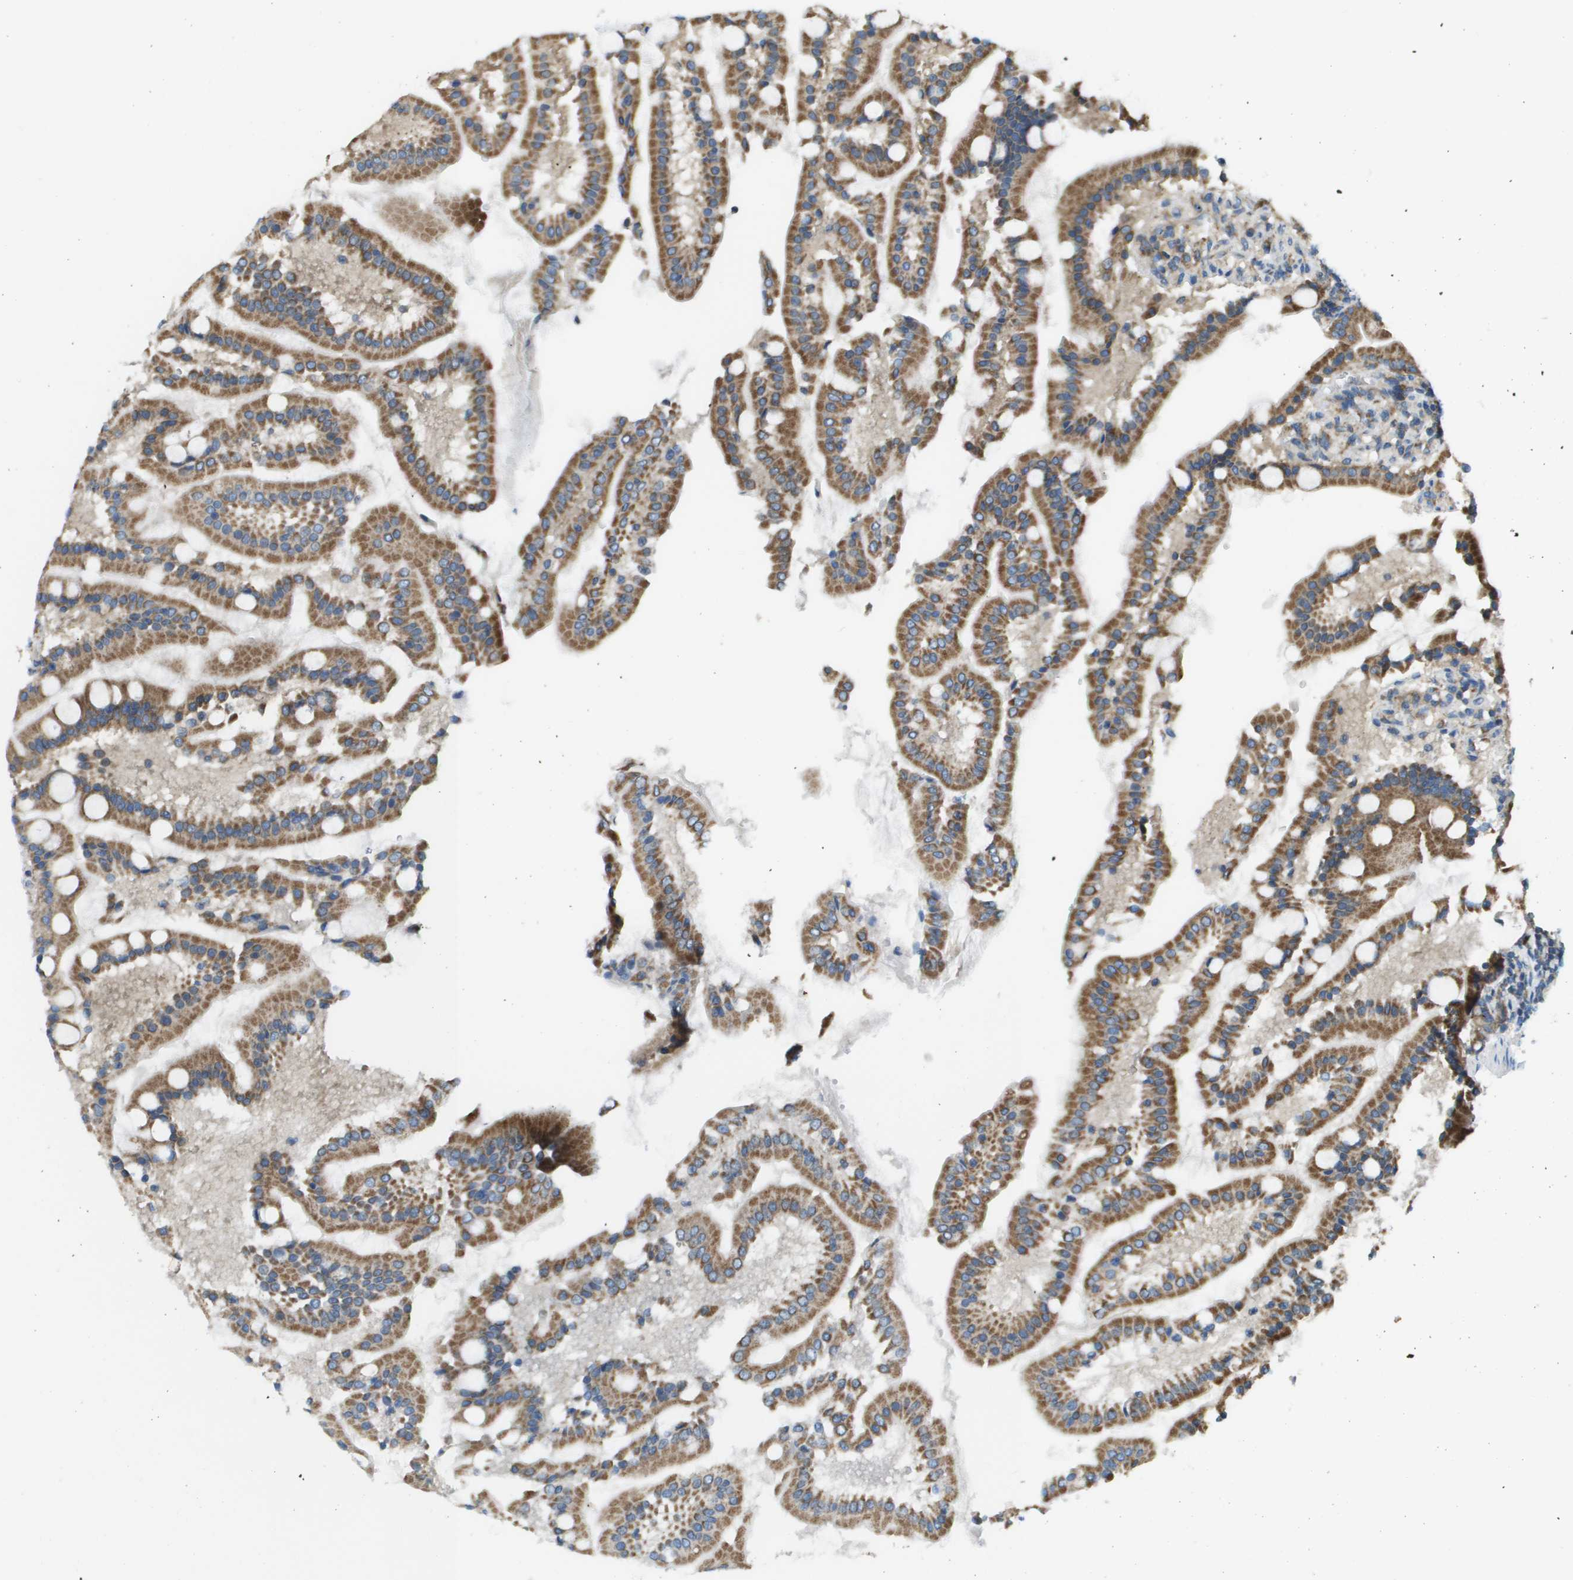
{"staining": {"intensity": "strong", "quantity": ">75%", "location": "cytoplasmic/membranous"}, "tissue": "duodenum", "cell_type": "Glandular cells", "image_type": "normal", "snomed": [{"axis": "morphology", "description": "Normal tissue, NOS"}, {"axis": "topography", "description": "Duodenum"}], "caption": "A brown stain labels strong cytoplasmic/membranous staining of a protein in glandular cells of unremarkable duodenum.", "gene": "TAOK3", "patient": {"sex": "male", "age": 50}}